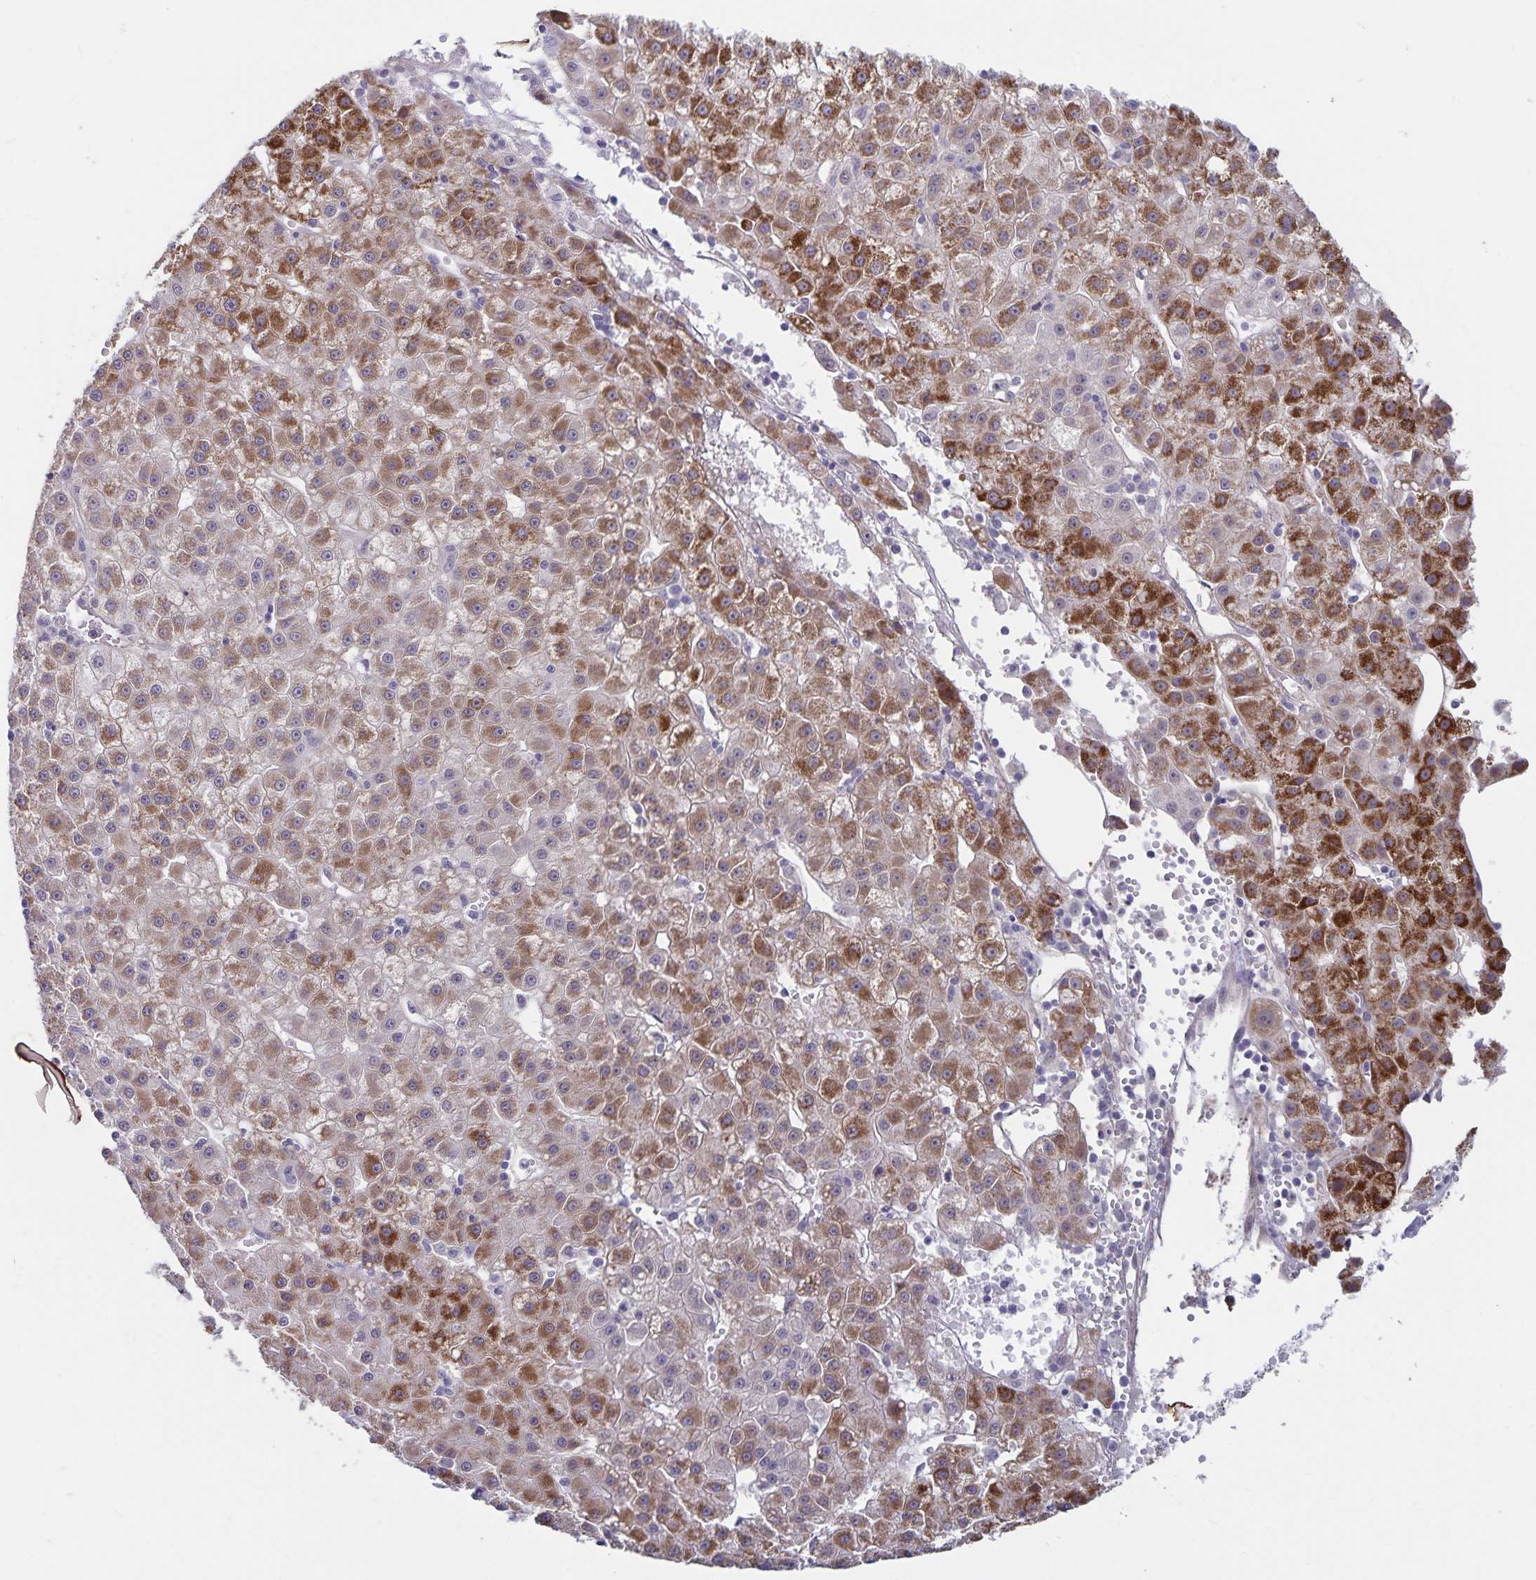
{"staining": {"intensity": "strong", "quantity": "25%-75%", "location": "cytoplasmic/membranous"}, "tissue": "liver cancer", "cell_type": "Tumor cells", "image_type": "cancer", "snomed": [{"axis": "morphology", "description": "Carcinoma, Hepatocellular, NOS"}, {"axis": "topography", "description": "Liver"}], "caption": "Immunohistochemistry (IHC) staining of liver hepatocellular carcinoma, which displays high levels of strong cytoplasmic/membranous staining in approximately 25%-75% of tumor cells indicating strong cytoplasmic/membranous protein staining. The staining was performed using DAB (3,3'-diaminobenzidine) (brown) for protein detection and nuclei were counterstained in hematoxylin (blue).", "gene": "CDKN2B", "patient": {"sex": "male", "age": 76}}